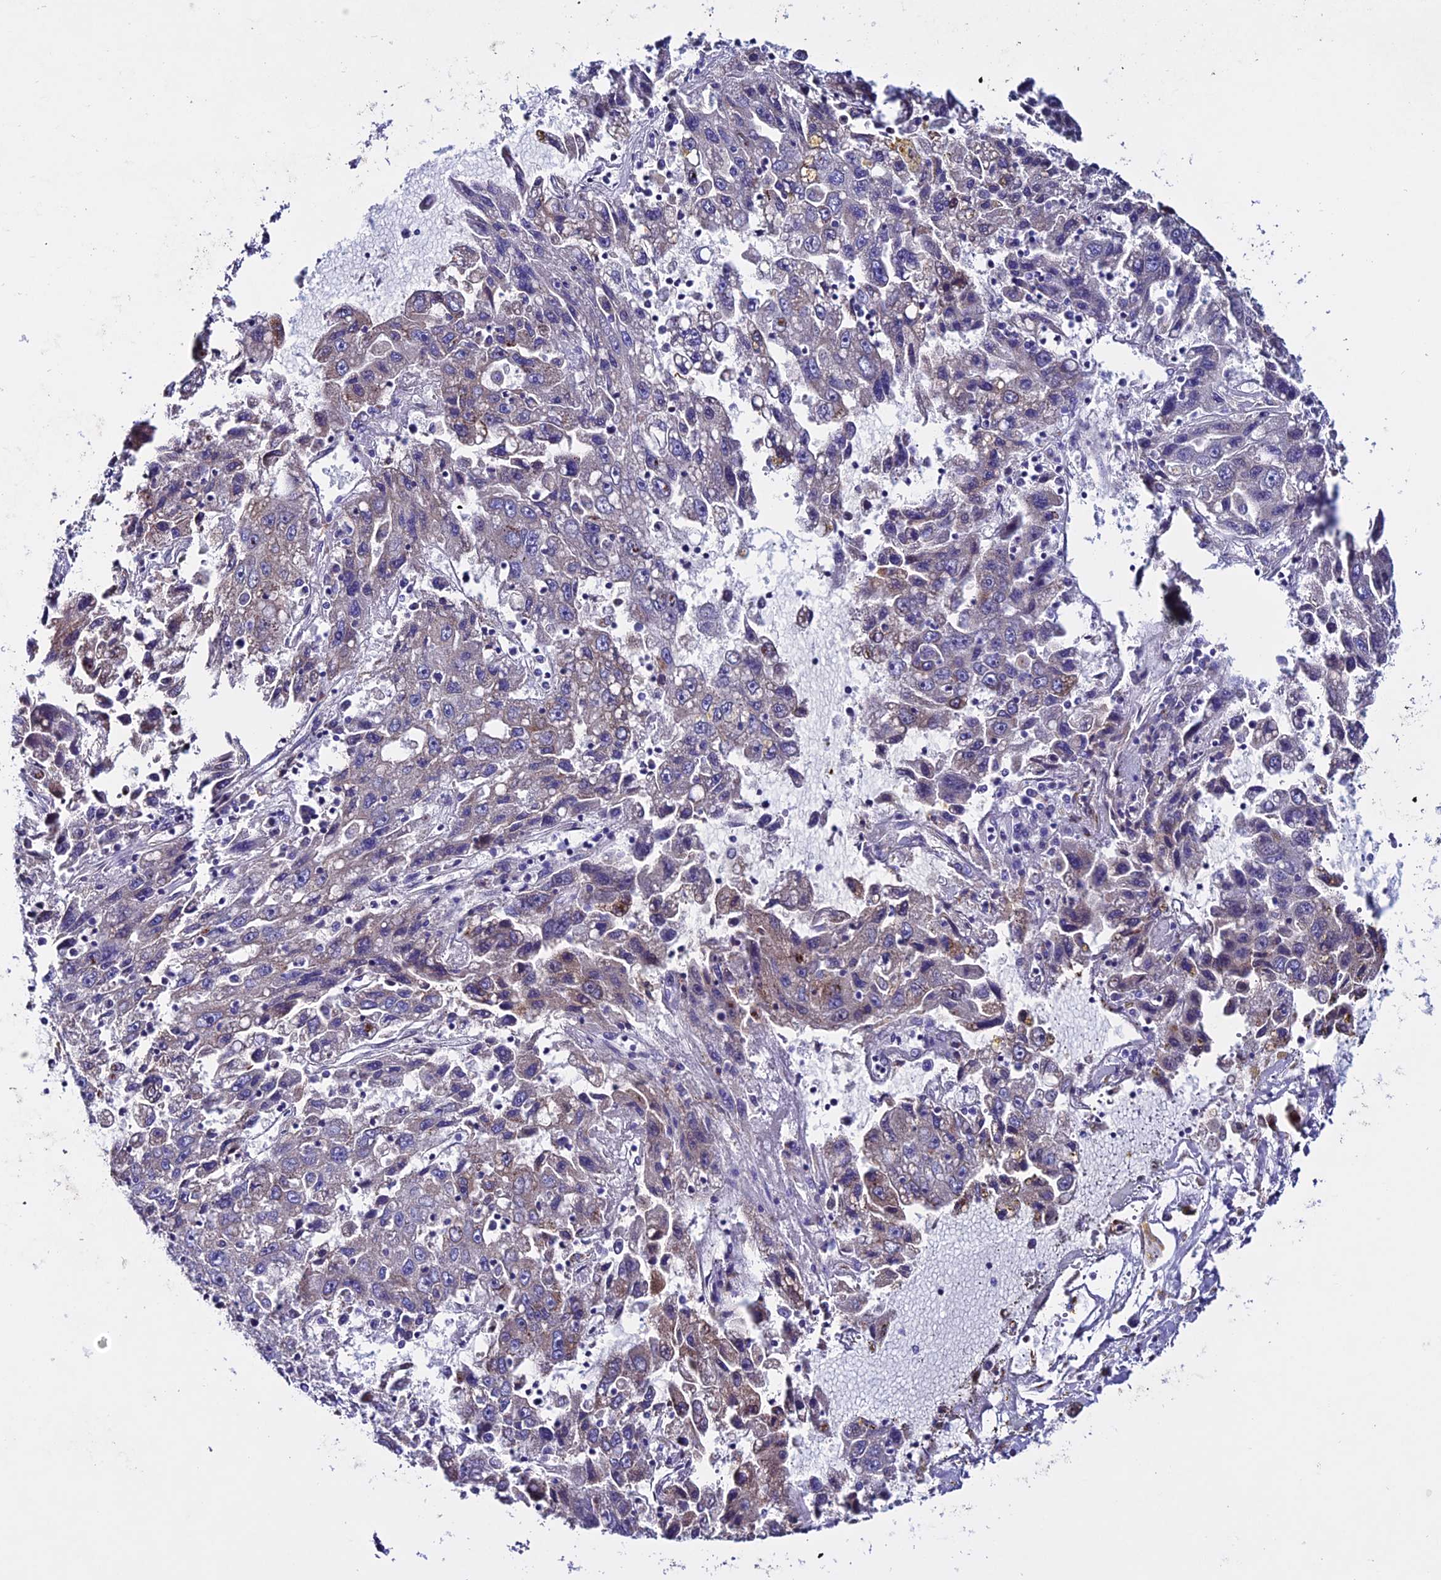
{"staining": {"intensity": "weak", "quantity": "<25%", "location": "cytoplasmic/membranous"}, "tissue": "liver cancer", "cell_type": "Tumor cells", "image_type": "cancer", "snomed": [{"axis": "morphology", "description": "Carcinoma, Hepatocellular, NOS"}, {"axis": "topography", "description": "Liver"}], "caption": "Immunohistochemistry (IHC) histopathology image of neoplastic tissue: liver cancer stained with DAB demonstrates no significant protein expression in tumor cells.", "gene": "OR51Q1", "patient": {"sex": "male", "age": 49}}